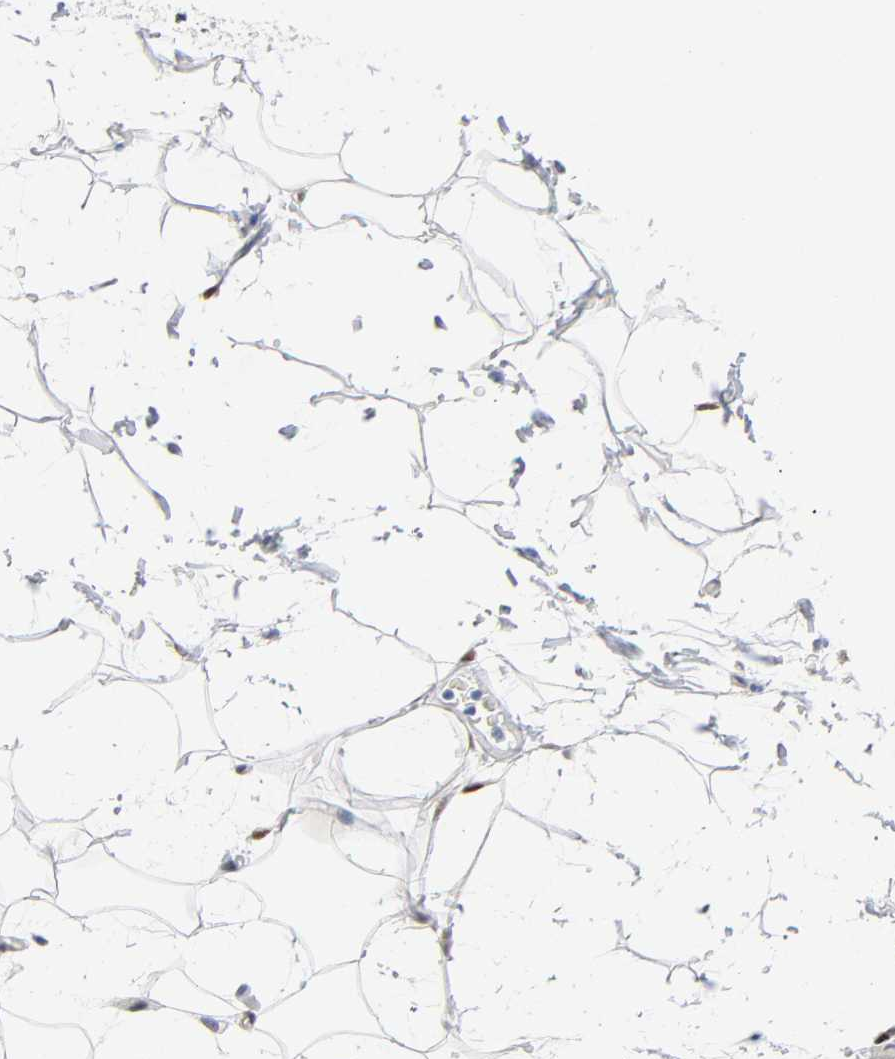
{"staining": {"intensity": "moderate", "quantity": ">75%", "location": "nuclear"}, "tissue": "adipose tissue", "cell_type": "Adipocytes", "image_type": "normal", "snomed": [{"axis": "morphology", "description": "Normal tissue, NOS"}, {"axis": "topography", "description": "Soft tissue"}], "caption": "DAB immunohistochemical staining of unremarkable human adipose tissue shows moderate nuclear protein positivity in approximately >75% of adipocytes. (IHC, brightfield microscopy, high magnification).", "gene": "NFIC", "patient": {"sex": "male", "age": 72}}